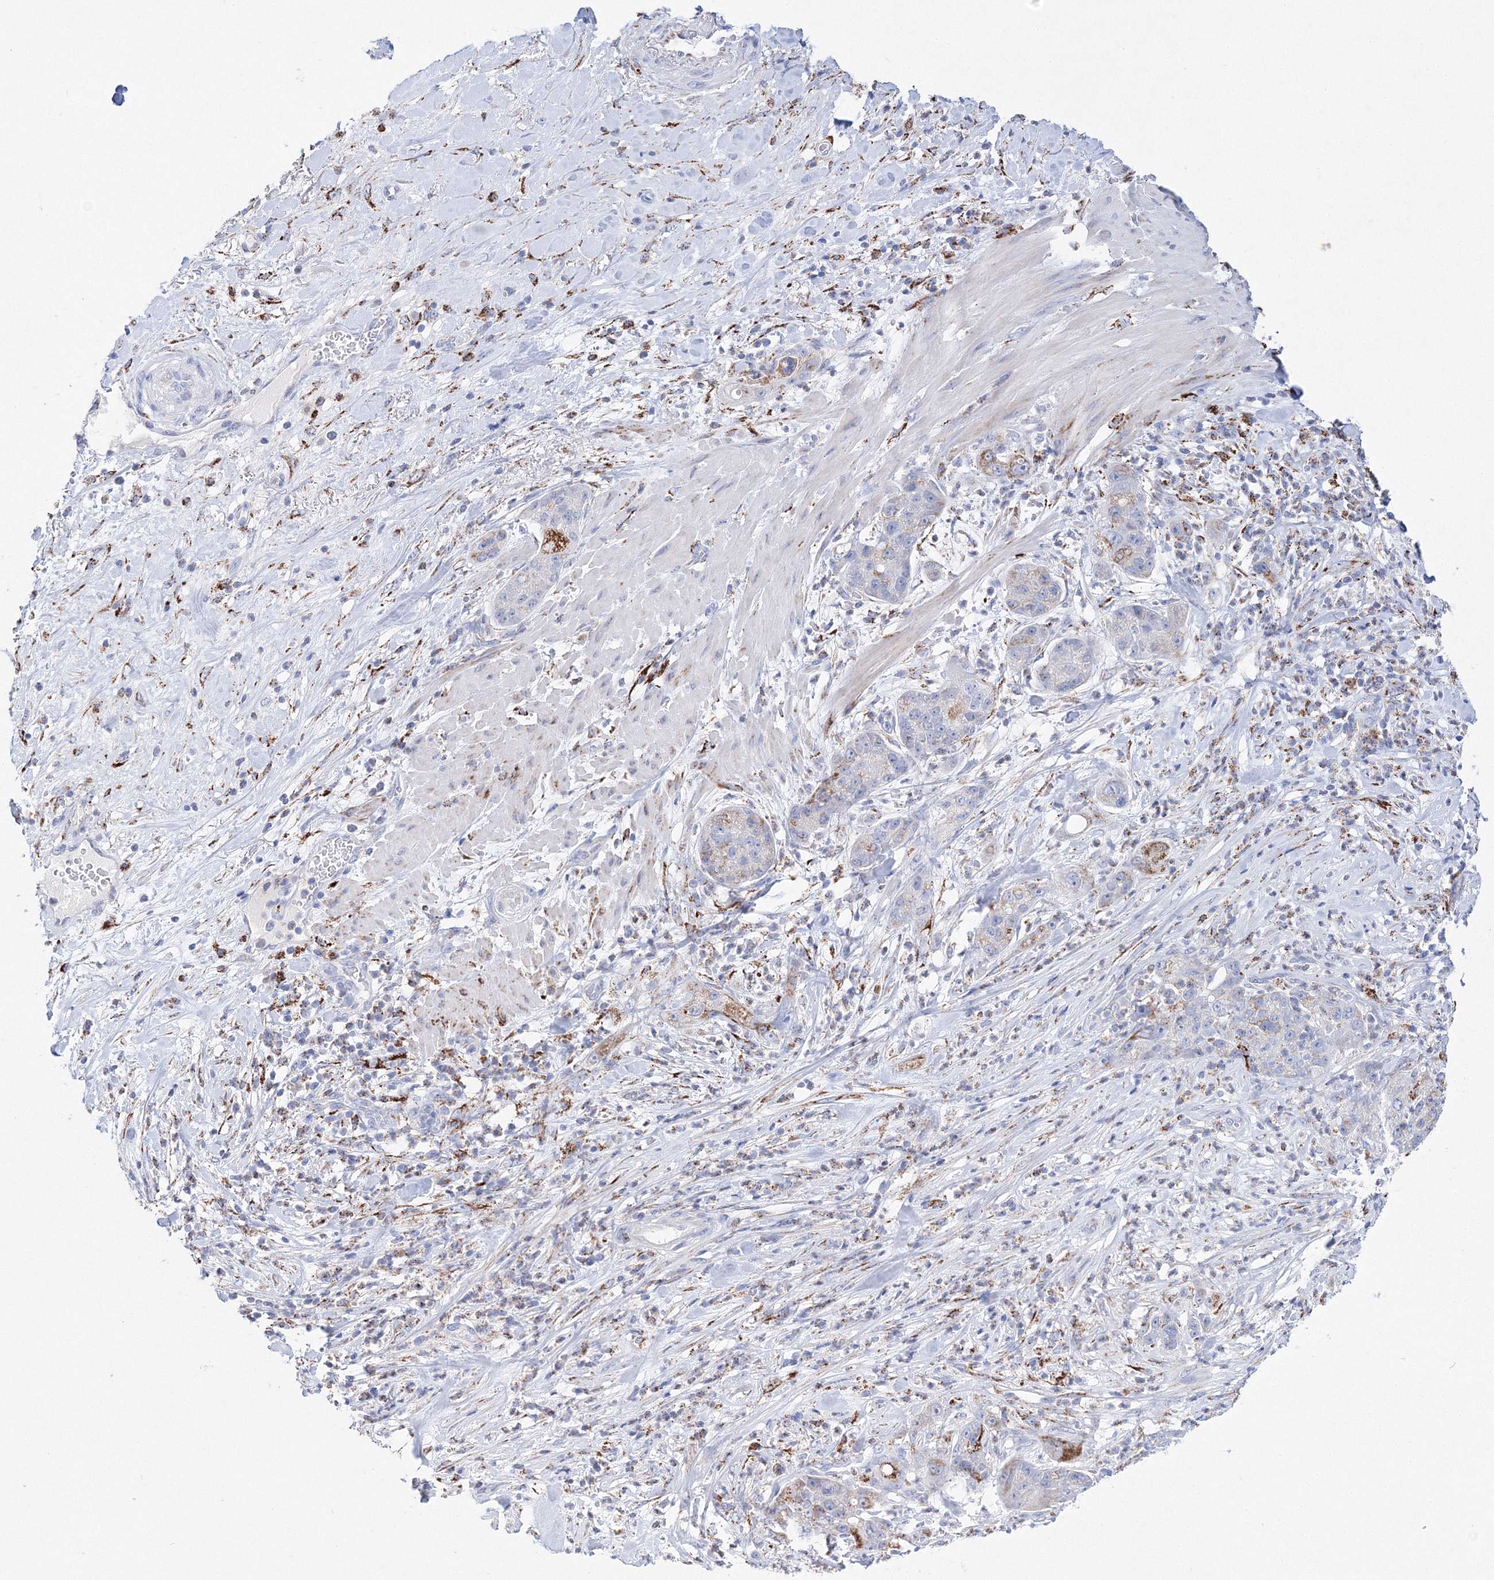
{"staining": {"intensity": "strong", "quantity": "<25%", "location": "cytoplasmic/membranous"}, "tissue": "pancreatic cancer", "cell_type": "Tumor cells", "image_type": "cancer", "snomed": [{"axis": "morphology", "description": "Adenocarcinoma, NOS"}, {"axis": "topography", "description": "Pancreas"}], "caption": "Immunohistochemical staining of pancreatic adenocarcinoma displays strong cytoplasmic/membranous protein expression in approximately <25% of tumor cells.", "gene": "MERTK", "patient": {"sex": "female", "age": 78}}